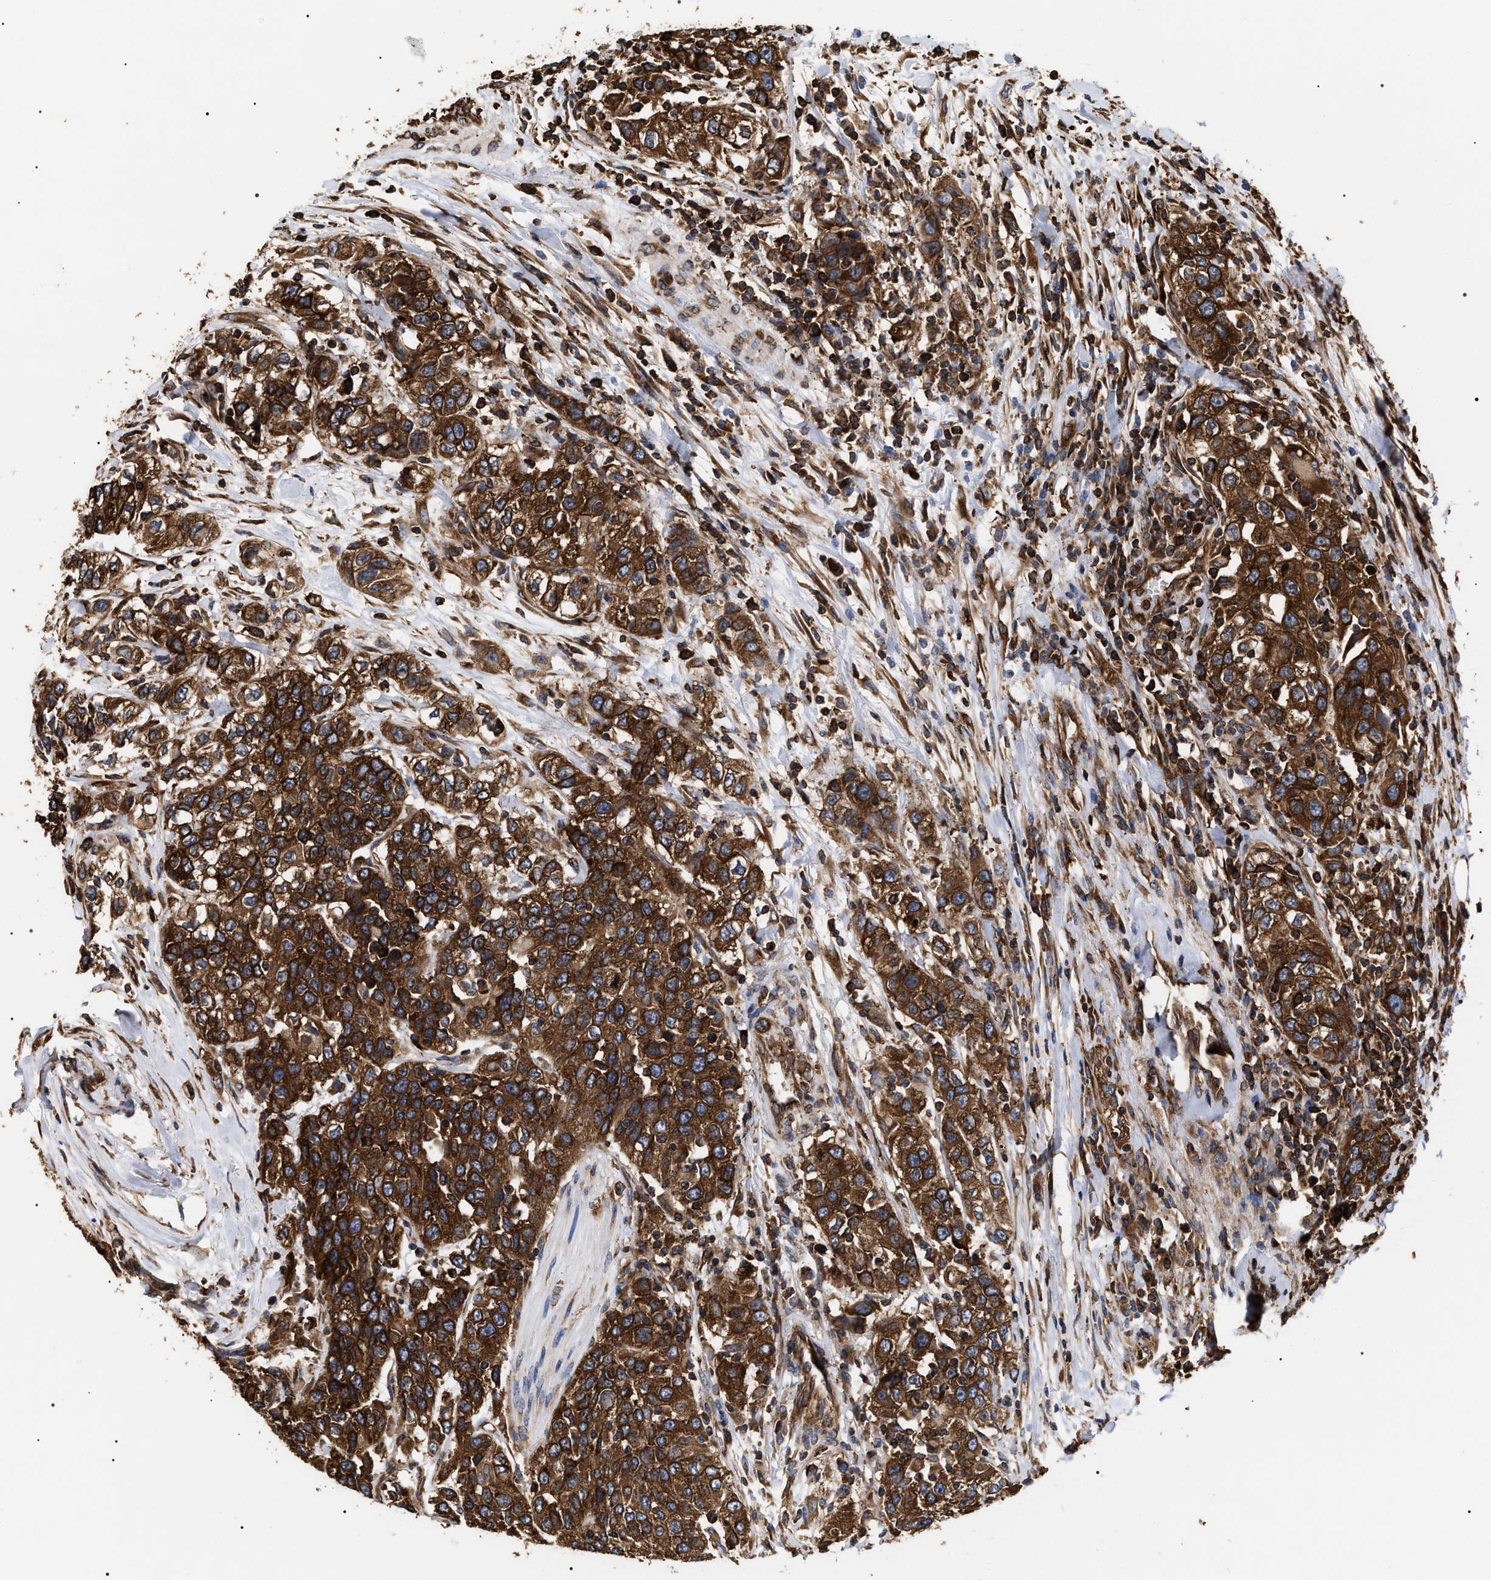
{"staining": {"intensity": "strong", "quantity": ">75%", "location": "cytoplasmic/membranous"}, "tissue": "urothelial cancer", "cell_type": "Tumor cells", "image_type": "cancer", "snomed": [{"axis": "morphology", "description": "Urothelial carcinoma, High grade"}, {"axis": "topography", "description": "Urinary bladder"}], "caption": "A high-resolution histopathology image shows immunohistochemistry staining of urothelial cancer, which shows strong cytoplasmic/membranous positivity in approximately >75% of tumor cells.", "gene": "SERBP1", "patient": {"sex": "female", "age": 80}}